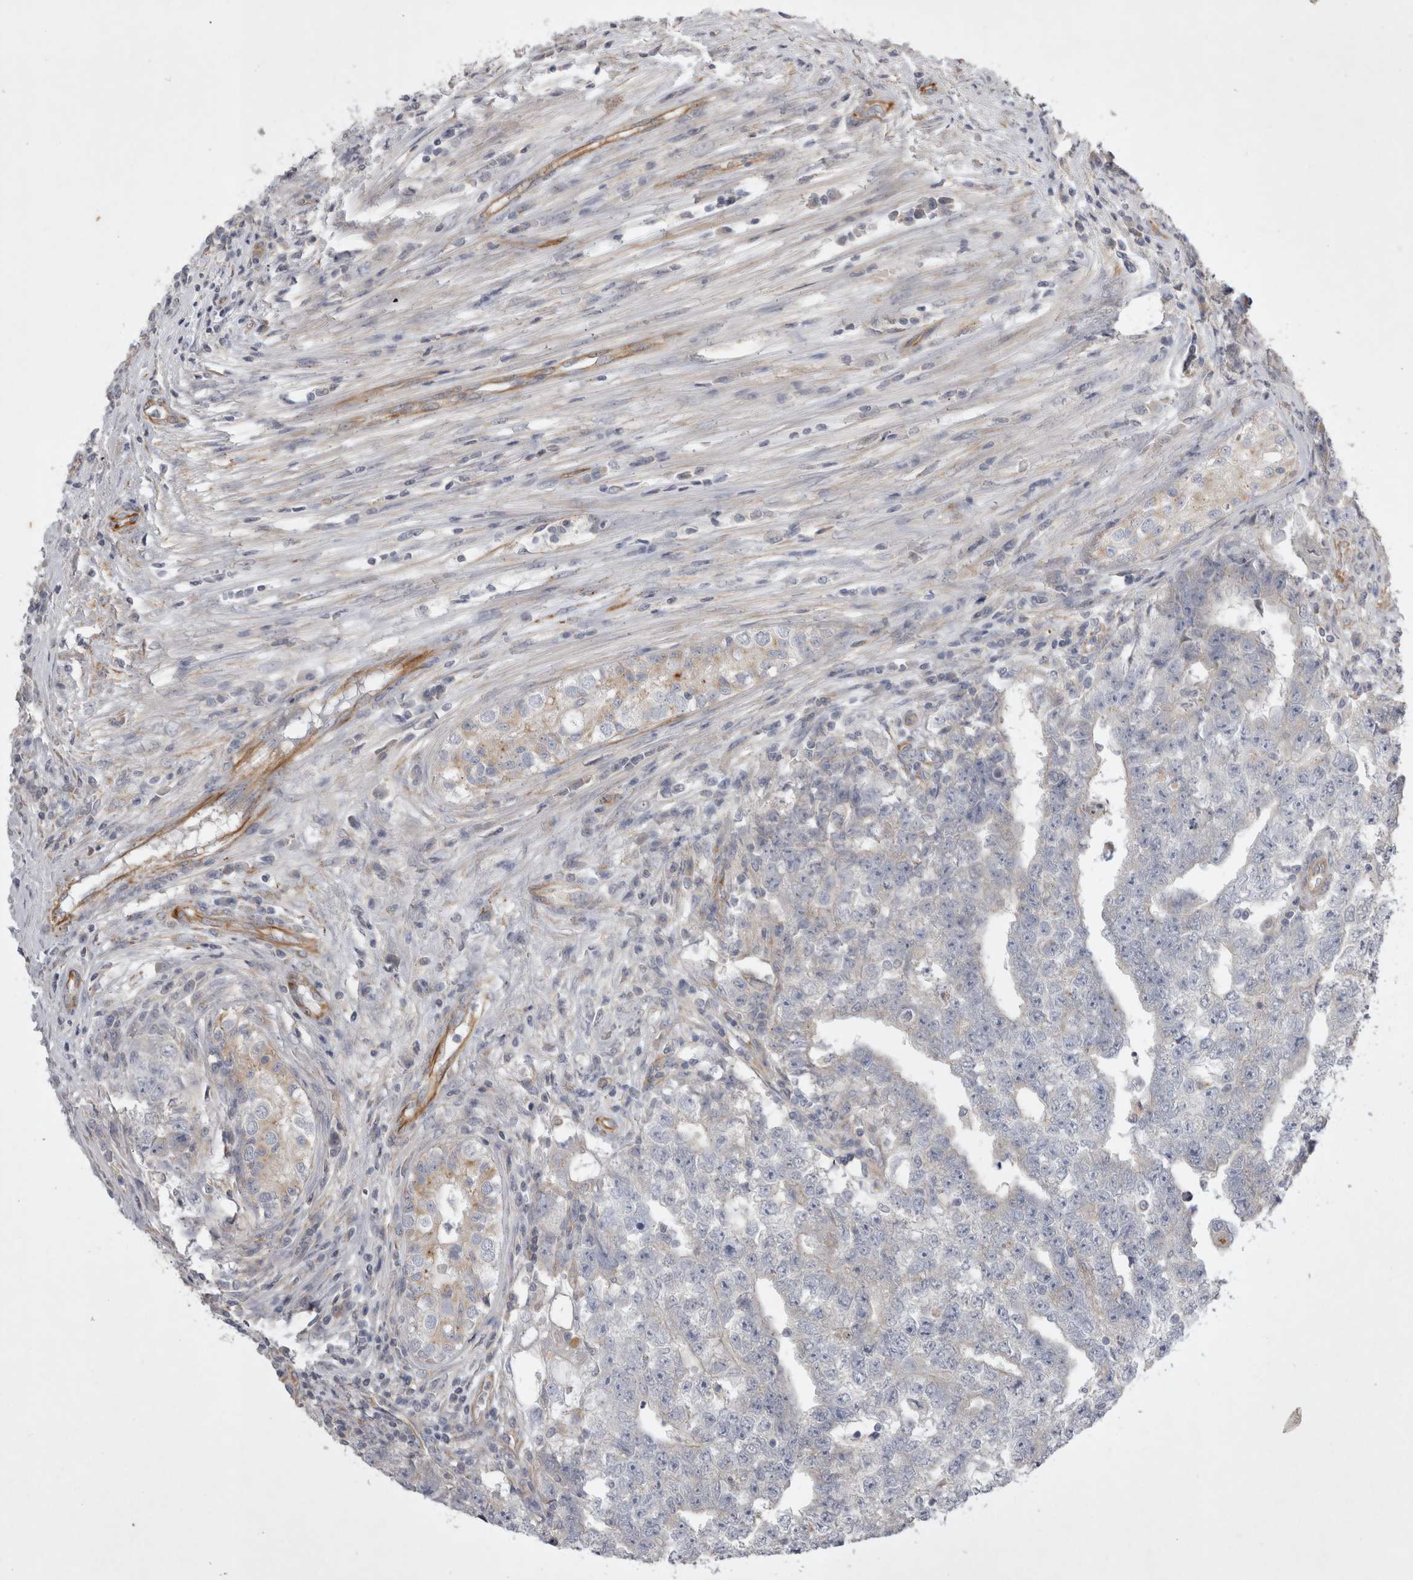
{"staining": {"intensity": "negative", "quantity": "none", "location": "none"}, "tissue": "testis cancer", "cell_type": "Tumor cells", "image_type": "cancer", "snomed": [{"axis": "morphology", "description": "Carcinoma, Embryonal, NOS"}, {"axis": "topography", "description": "Testis"}], "caption": "Testis embryonal carcinoma was stained to show a protein in brown. There is no significant expression in tumor cells.", "gene": "STRADB", "patient": {"sex": "male", "age": 25}}